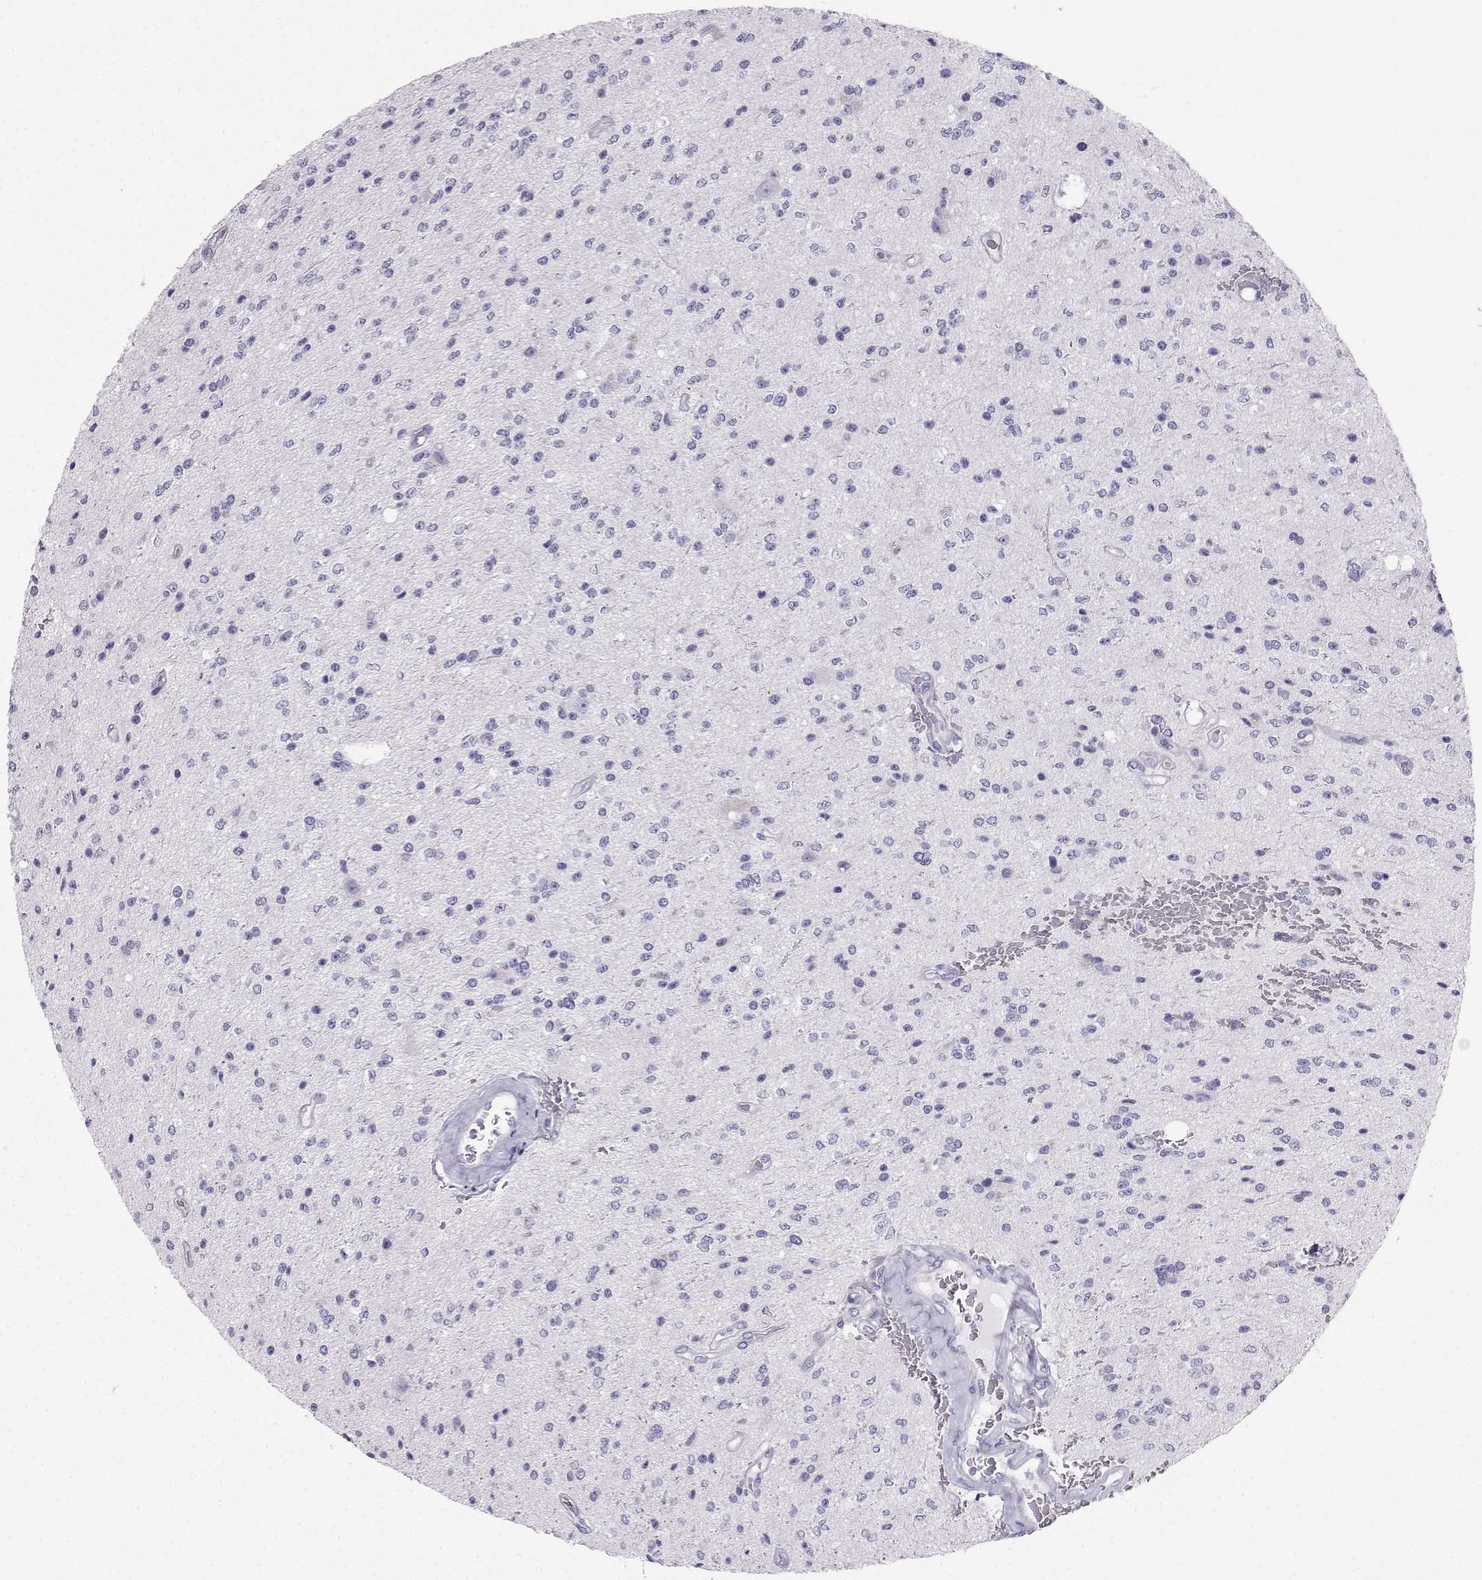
{"staining": {"intensity": "negative", "quantity": "none", "location": "none"}, "tissue": "glioma", "cell_type": "Tumor cells", "image_type": "cancer", "snomed": [{"axis": "morphology", "description": "Glioma, malignant, Low grade"}, {"axis": "topography", "description": "Brain"}], "caption": "Malignant glioma (low-grade) was stained to show a protein in brown. There is no significant staining in tumor cells. (Stains: DAB immunohistochemistry with hematoxylin counter stain, Microscopy: brightfield microscopy at high magnification).", "gene": "IQCD", "patient": {"sex": "male", "age": 67}}